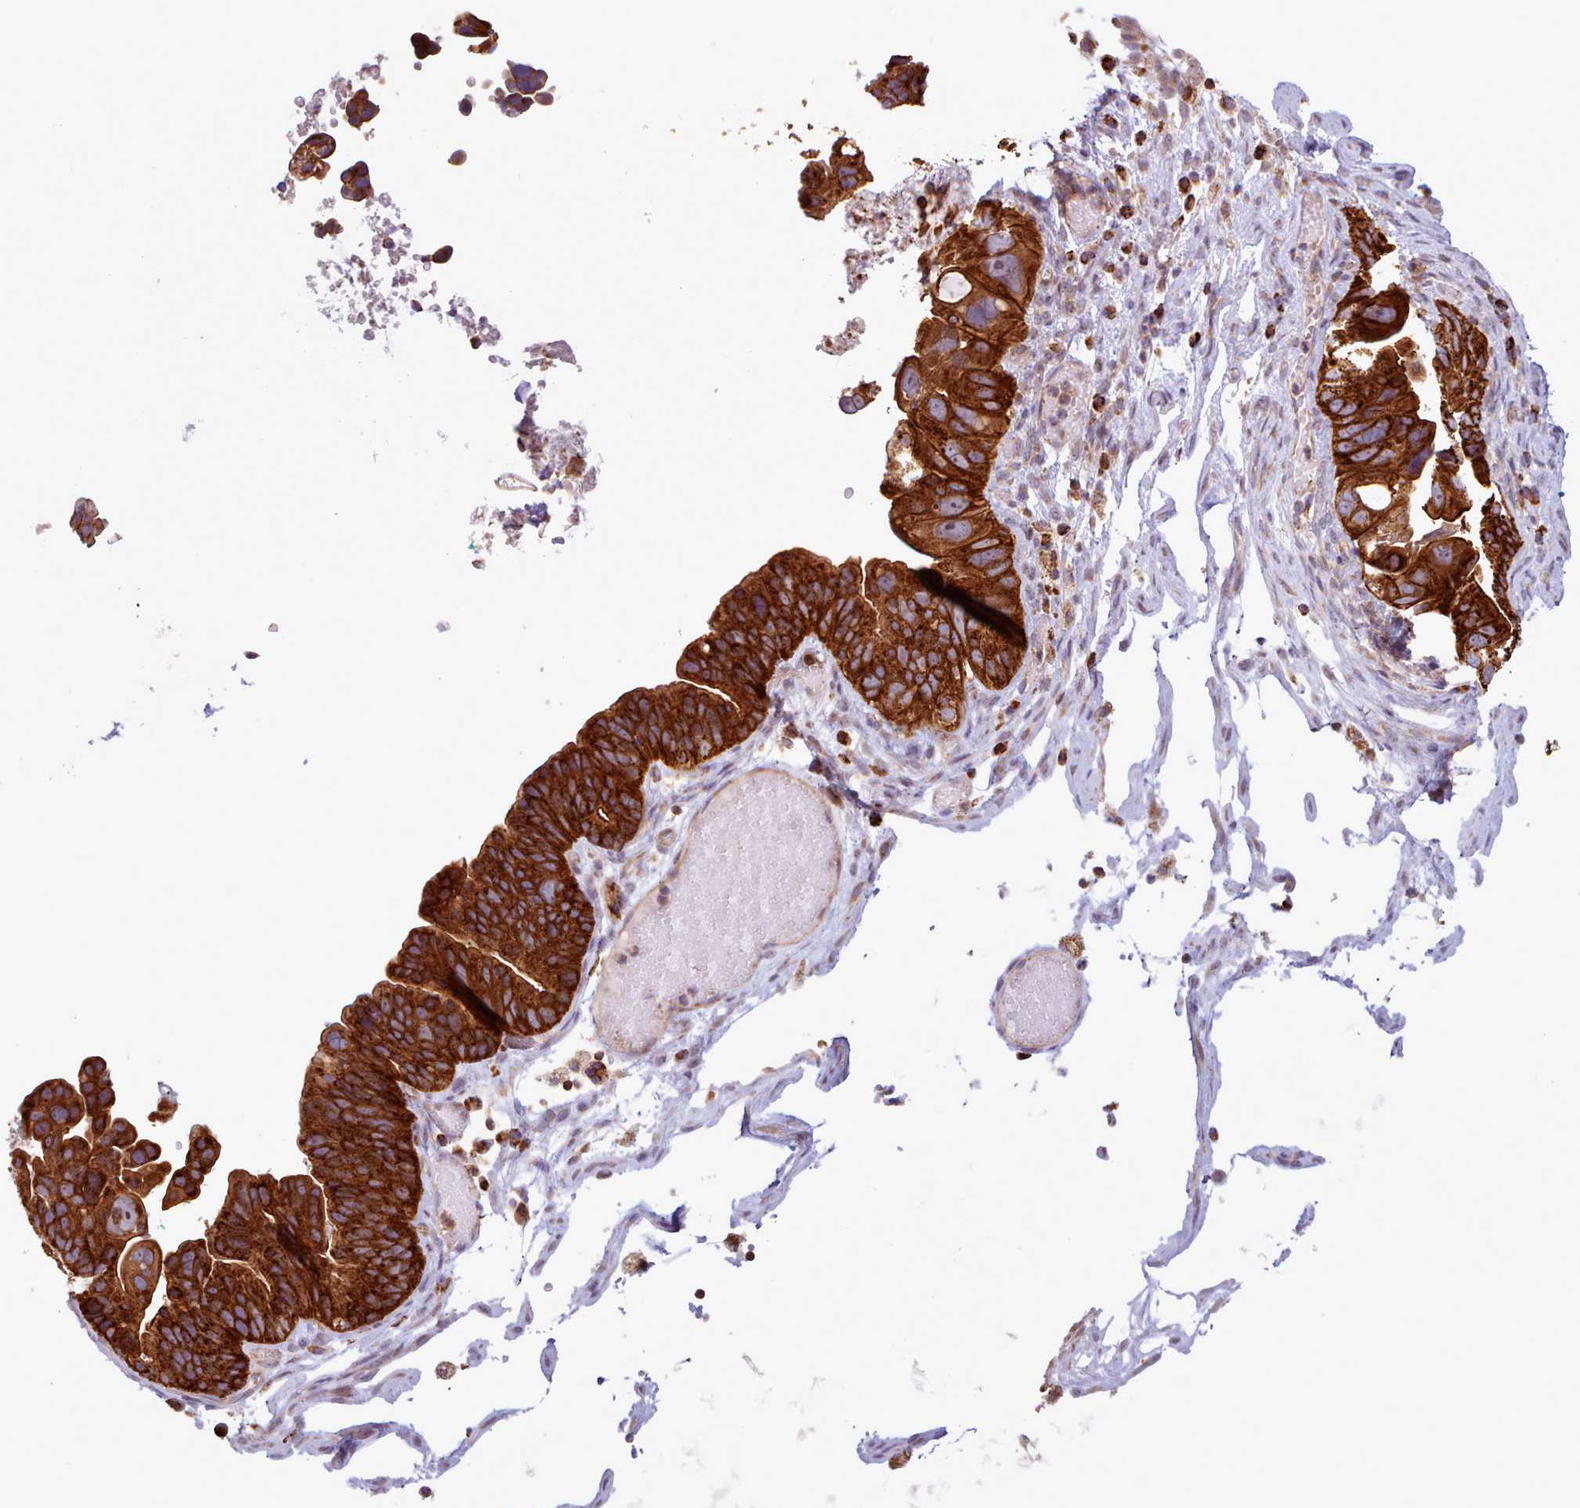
{"staining": {"intensity": "strong", "quantity": ">75%", "location": "cytoplasmic/membranous"}, "tissue": "ovarian cancer", "cell_type": "Tumor cells", "image_type": "cancer", "snomed": [{"axis": "morphology", "description": "Cystadenocarcinoma, serous, NOS"}, {"axis": "topography", "description": "Ovary"}], "caption": "Ovarian cancer stained with a brown dye demonstrates strong cytoplasmic/membranous positive positivity in about >75% of tumor cells.", "gene": "CRYBG1", "patient": {"sex": "female", "age": 56}}